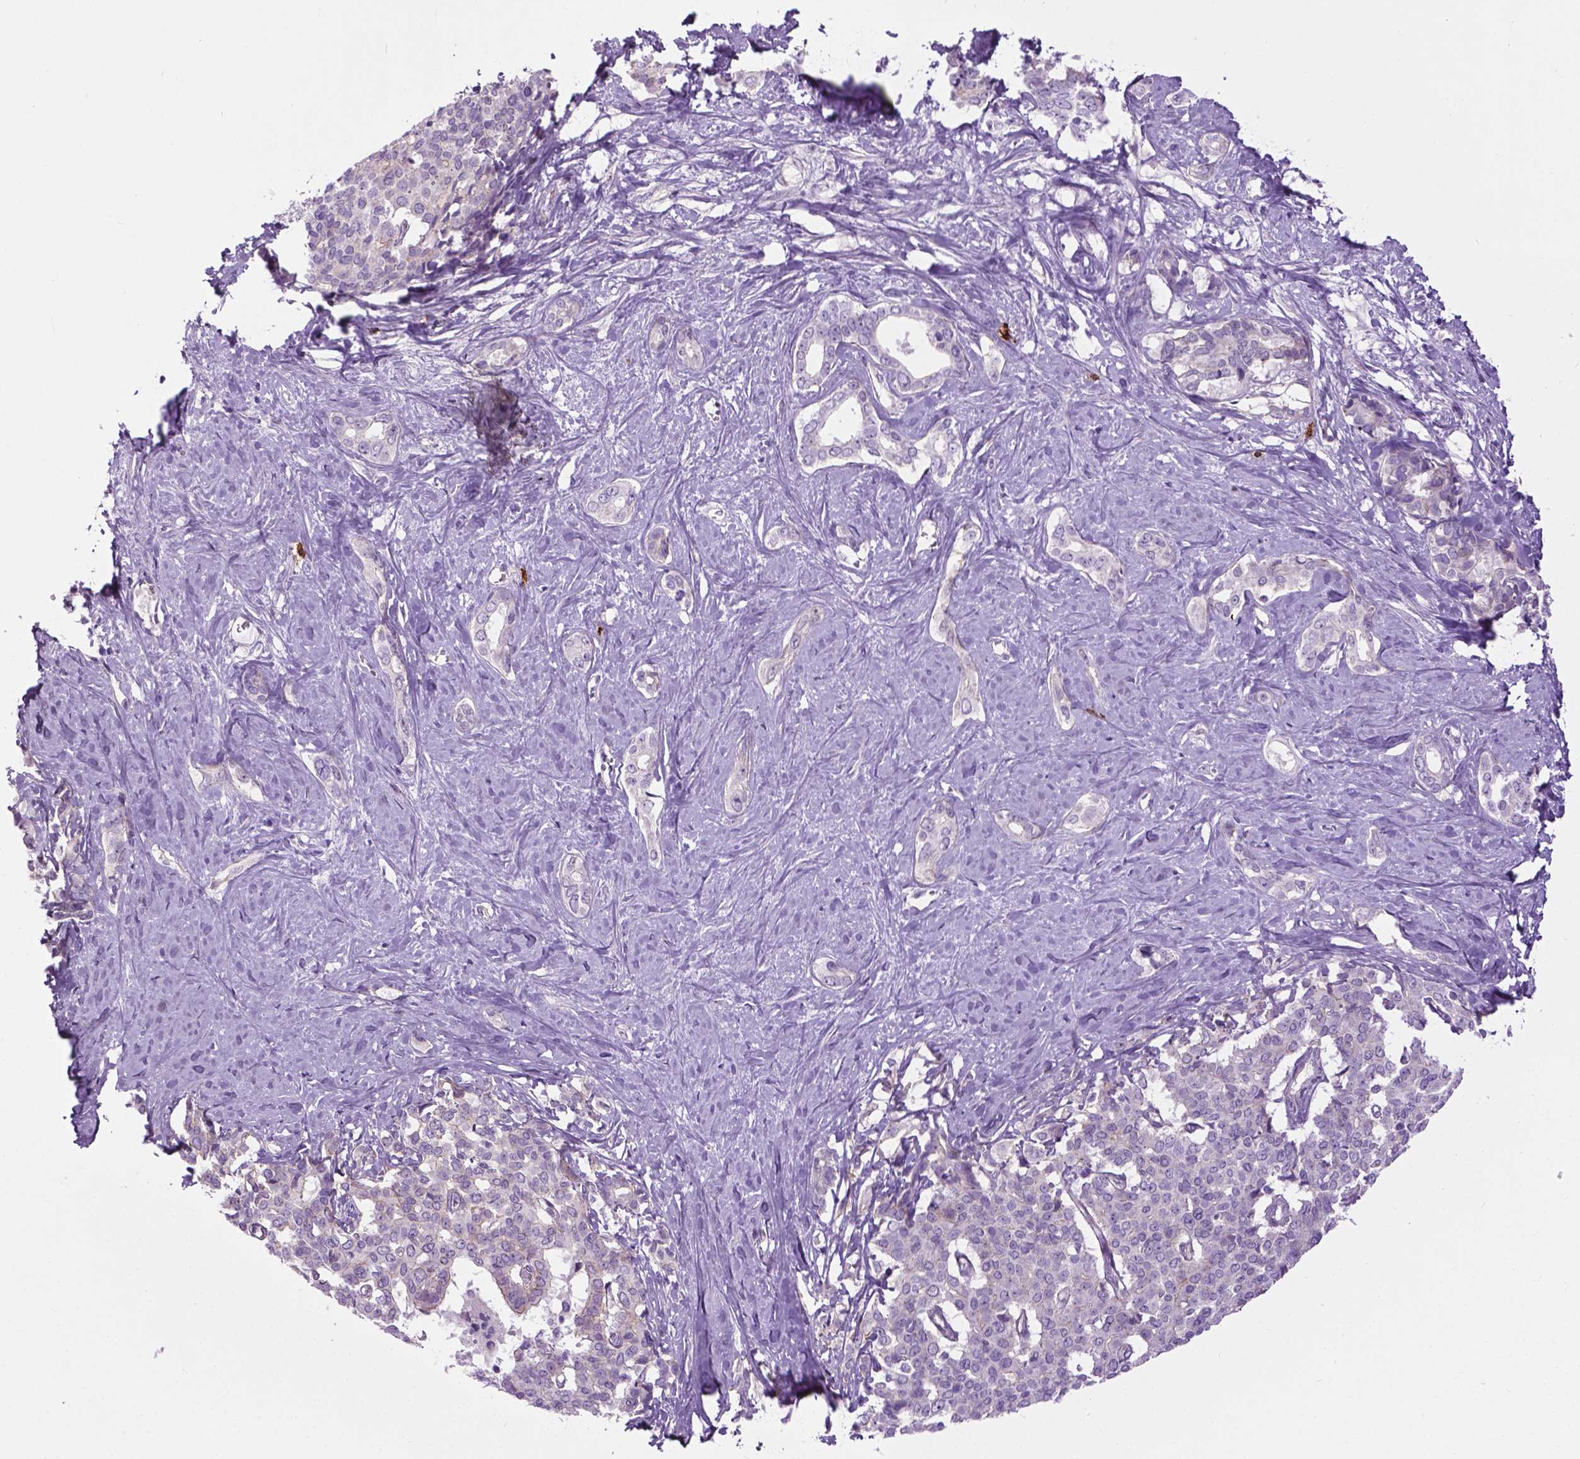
{"staining": {"intensity": "weak", "quantity": "<25%", "location": "cytoplasmic/membranous"}, "tissue": "liver cancer", "cell_type": "Tumor cells", "image_type": "cancer", "snomed": [{"axis": "morphology", "description": "Cholangiocarcinoma"}, {"axis": "topography", "description": "Liver"}], "caption": "A high-resolution image shows immunohistochemistry (IHC) staining of liver cancer, which displays no significant positivity in tumor cells. (Brightfield microscopy of DAB immunohistochemistry (IHC) at high magnification).", "gene": "SPECC1L", "patient": {"sex": "female", "age": 47}}